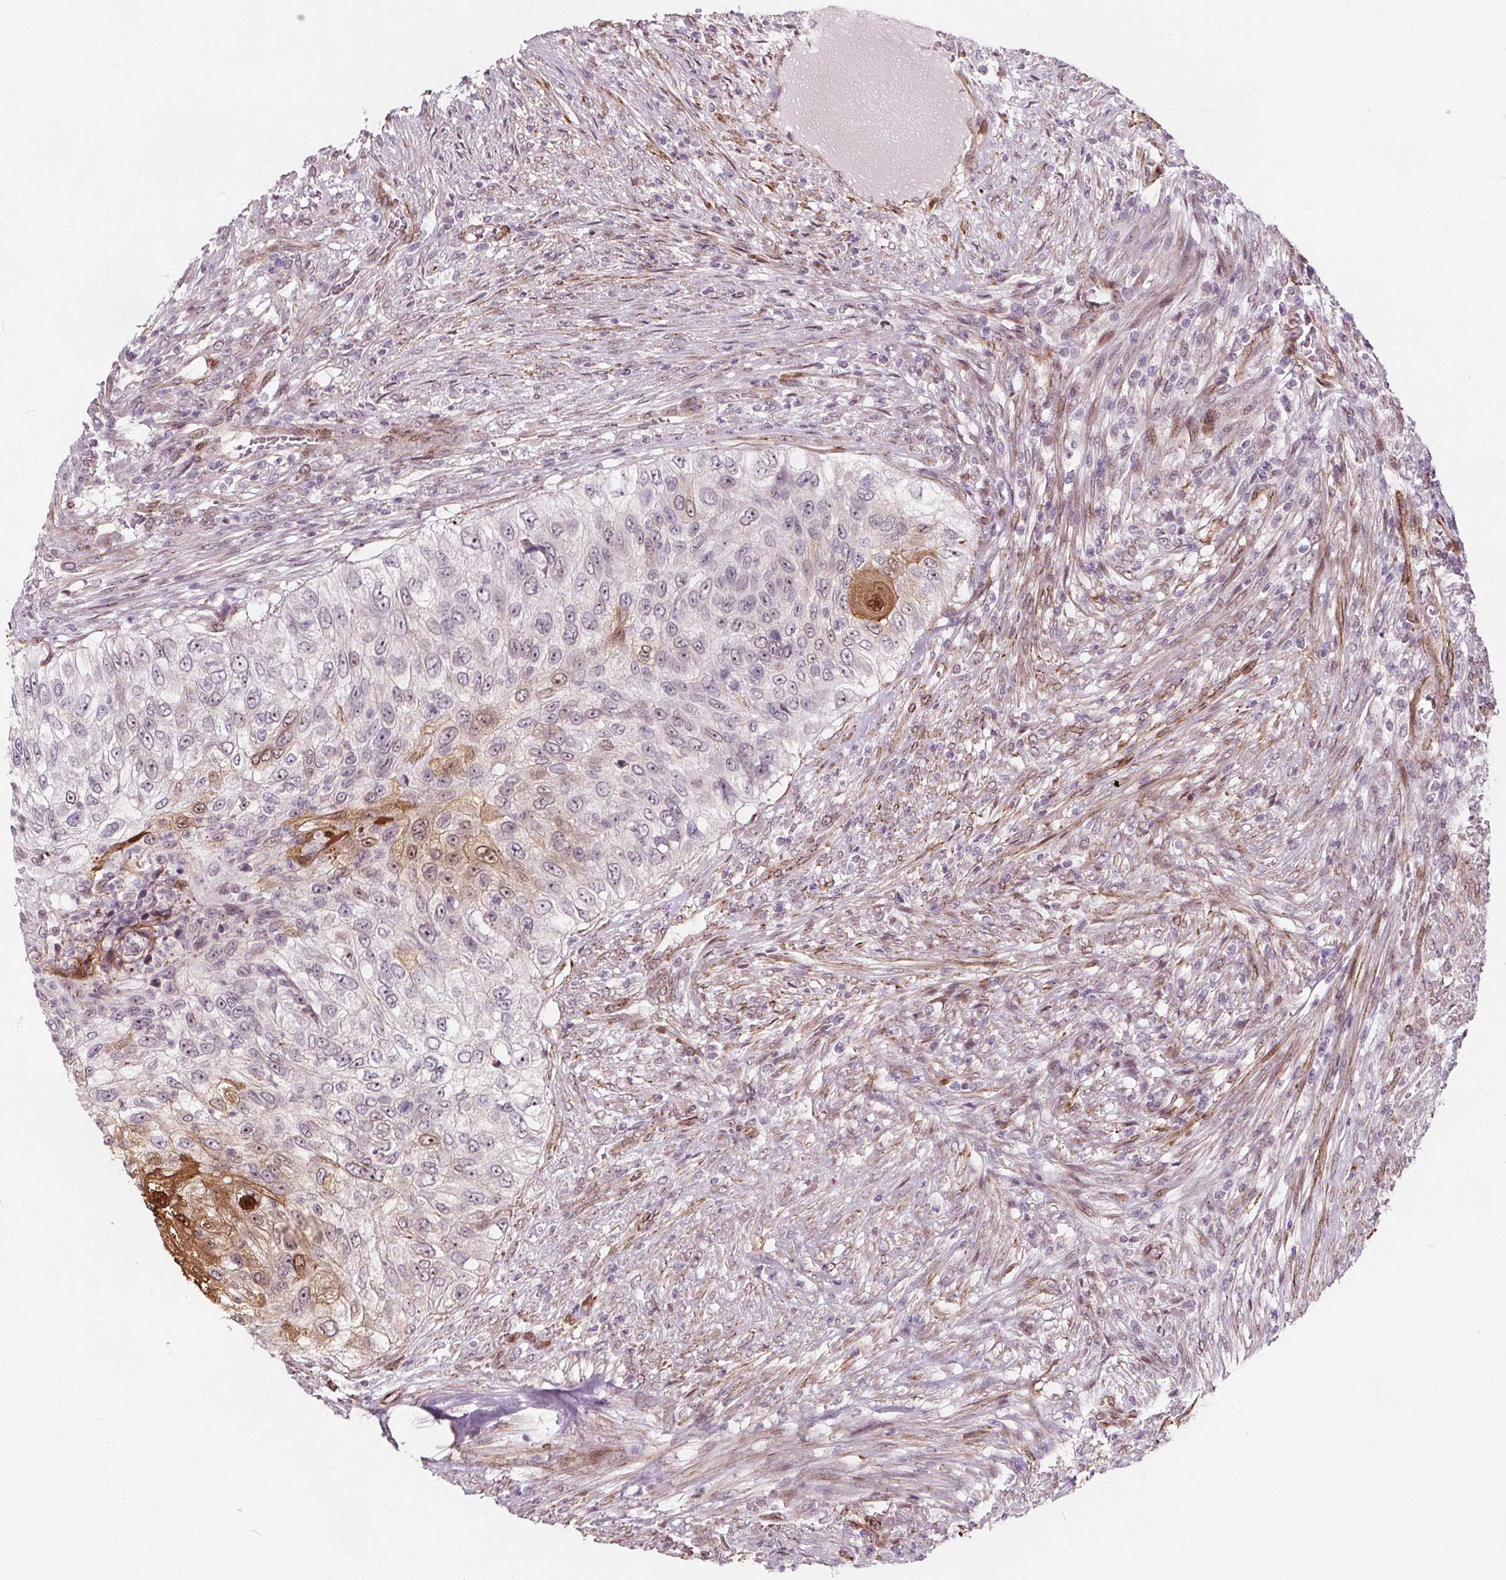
{"staining": {"intensity": "moderate", "quantity": "<25%", "location": "cytoplasmic/membranous,nuclear"}, "tissue": "urothelial cancer", "cell_type": "Tumor cells", "image_type": "cancer", "snomed": [{"axis": "morphology", "description": "Urothelial carcinoma, High grade"}, {"axis": "topography", "description": "Urinary bladder"}], "caption": "IHC (DAB) staining of human high-grade urothelial carcinoma exhibits moderate cytoplasmic/membranous and nuclear protein staining in about <25% of tumor cells.", "gene": "HAS1", "patient": {"sex": "female", "age": 60}}